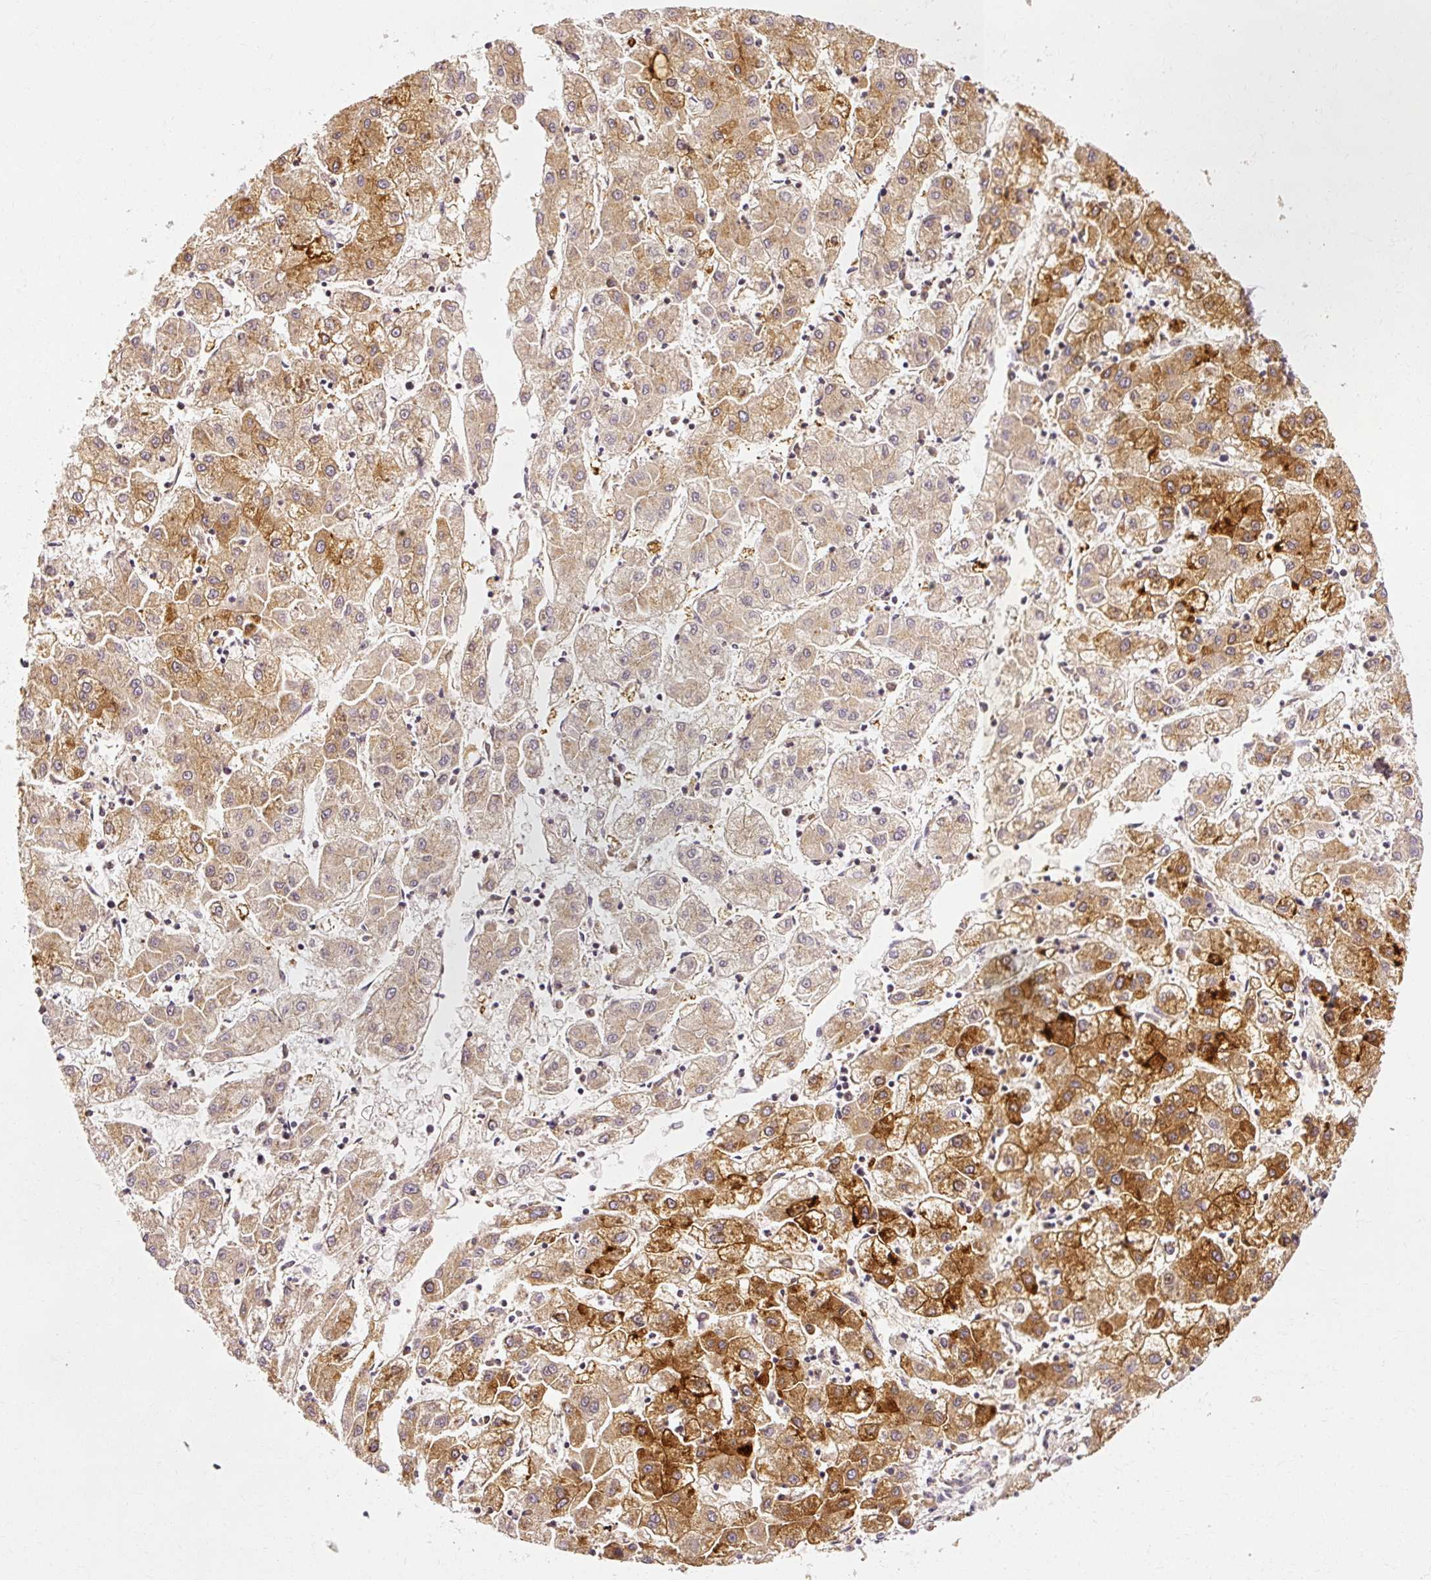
{"staining": {"intensity": "strong", "quantity": "25%-75%", "location": "cytoplasmic/membranous"}, "tissue": "liver cancer", "cell_type": "Tumor cells", "image_type": "cancer", "snomed": [{"axis": "morphology", "description": "Carcinoma, Hepatocellular, NOS"}, {"axis": "topography", "description": "Liver"}], "caption": "Protein staining demonstrates strong cytoplasmic/membranous positivity in about 25%-75% of tumor cells in liver hepatocellular carcinoma. (IHC, brightfield microscopy, high magnification).", "gene": "NAPA", "patient": {"sex": "male", "age": 72}}